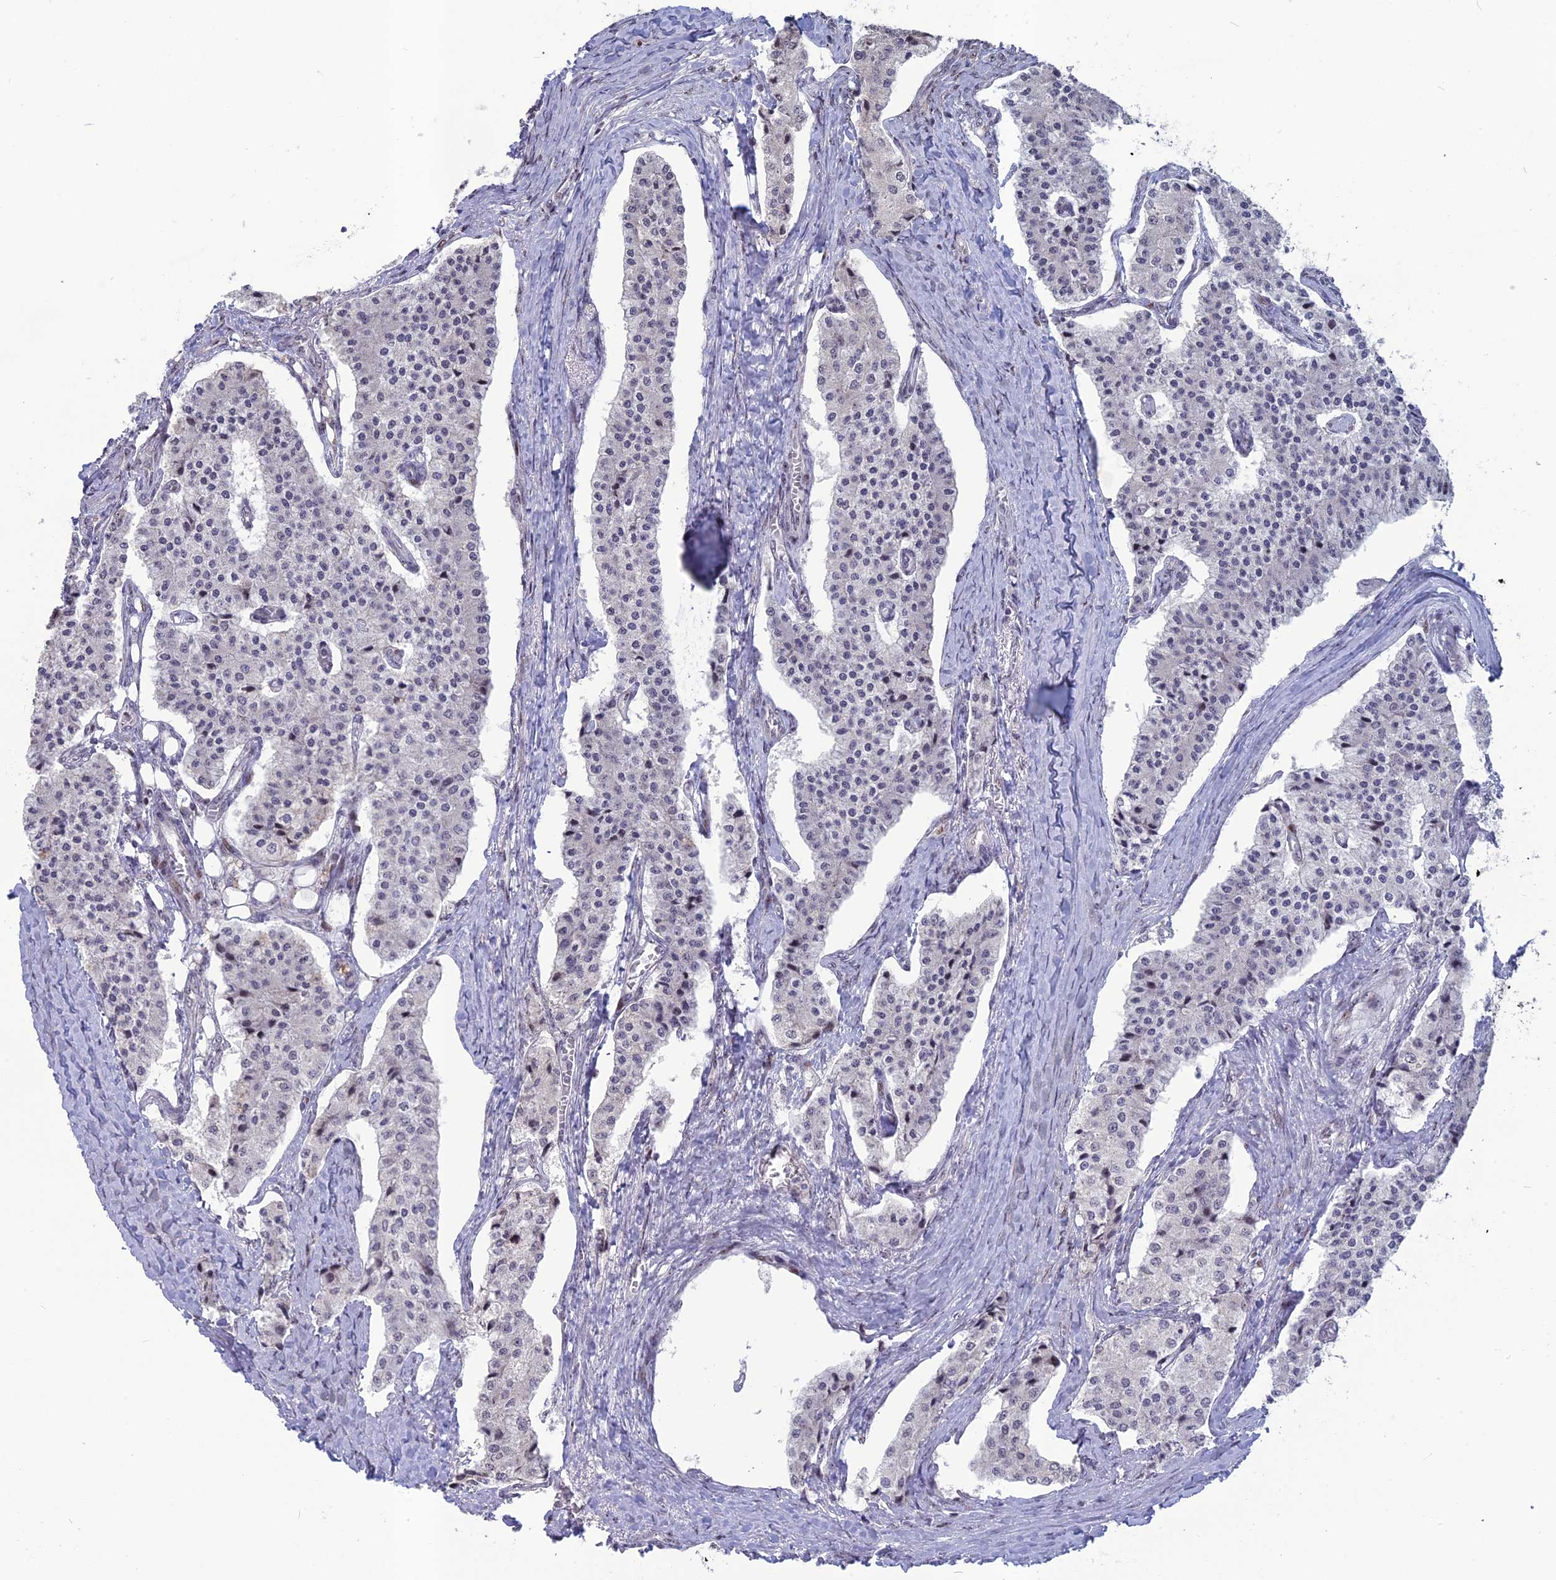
{"staining": {"intensity": "negative", "quantity": "none", "location": "none"}, "tissue": "carcinoid", "cell_type": "Tumor cells", "image_type": "cancer", "snomed": [{"axis": "morphology", "description": "Carcinoid, malignant, NOS"}, {"axis": "topography", "description": "Colon"}], "caption": "High power microscopy image of an IHC histopathology image of carcinoid, revealing no significant positivity in tumor cells.", "gene": "FAM131A", "patient": {"sex": "female", "age": 52}}